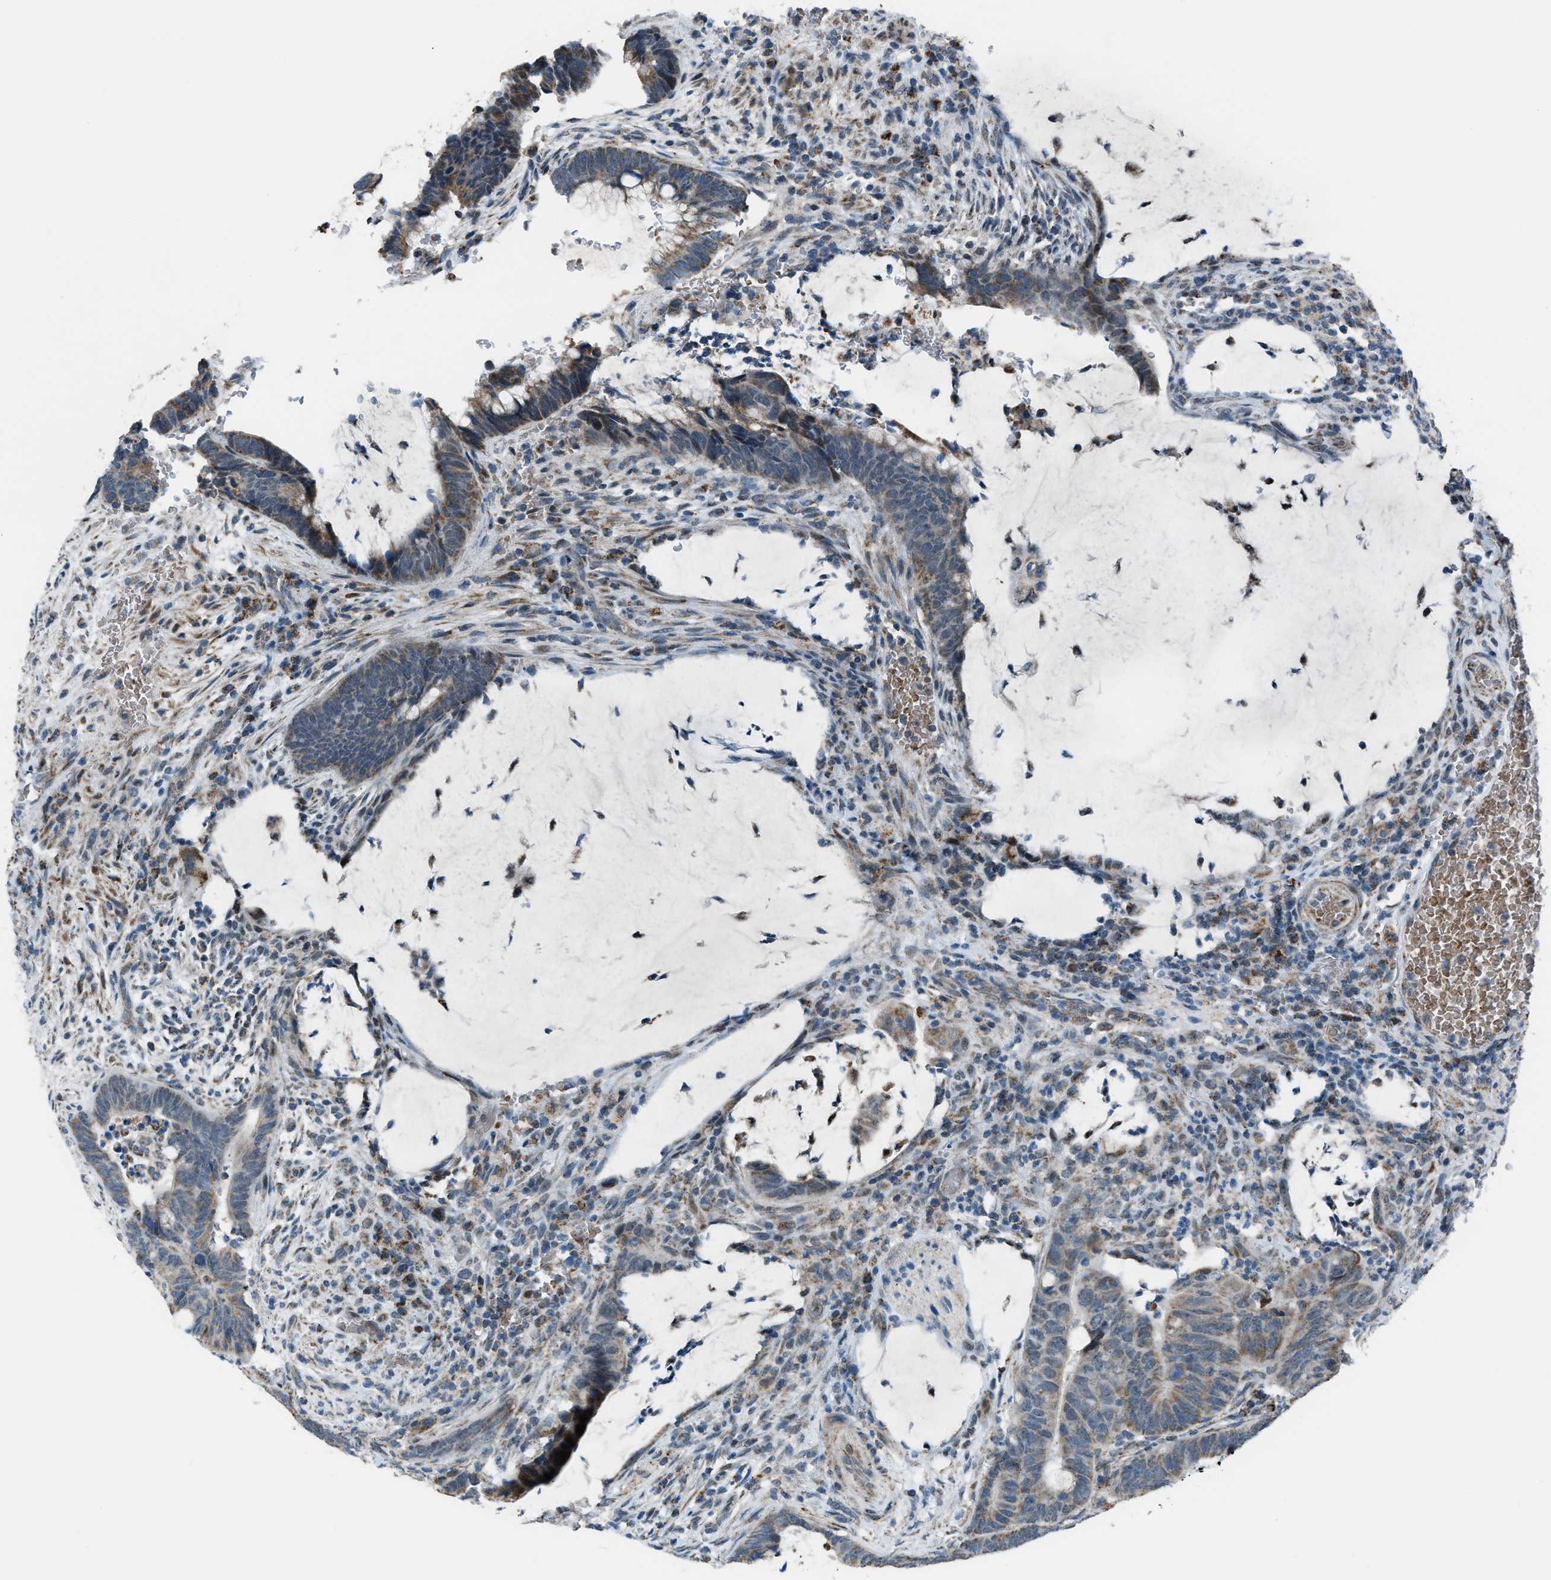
{"staining": {"intensity": "weak", "quantity": "25%-75%", "location": "cytoplasmic/membranous"}, "tissue": "colorectal cancer", "cell_type": "Tumor cells", "image_type": "cancer", "snomed": [{"axis": "morphology", "description": "Normal tissue, NOS"}, {"axis": "morphology", "description": "Adenocarcinoma, NOS"}, {"axis": "topography", "description": "Rectum"}, {"axis": "topography", "description": "Peripheral nerve tissue"}], "caption": "Protein expression analysis of colorectal cancer exhibits weak cytoplasmic/membranous staining in approximately 25%-75% of tumor cells.", "gene": "CHN2", "patient": {"sex": "male", "age": 92}}